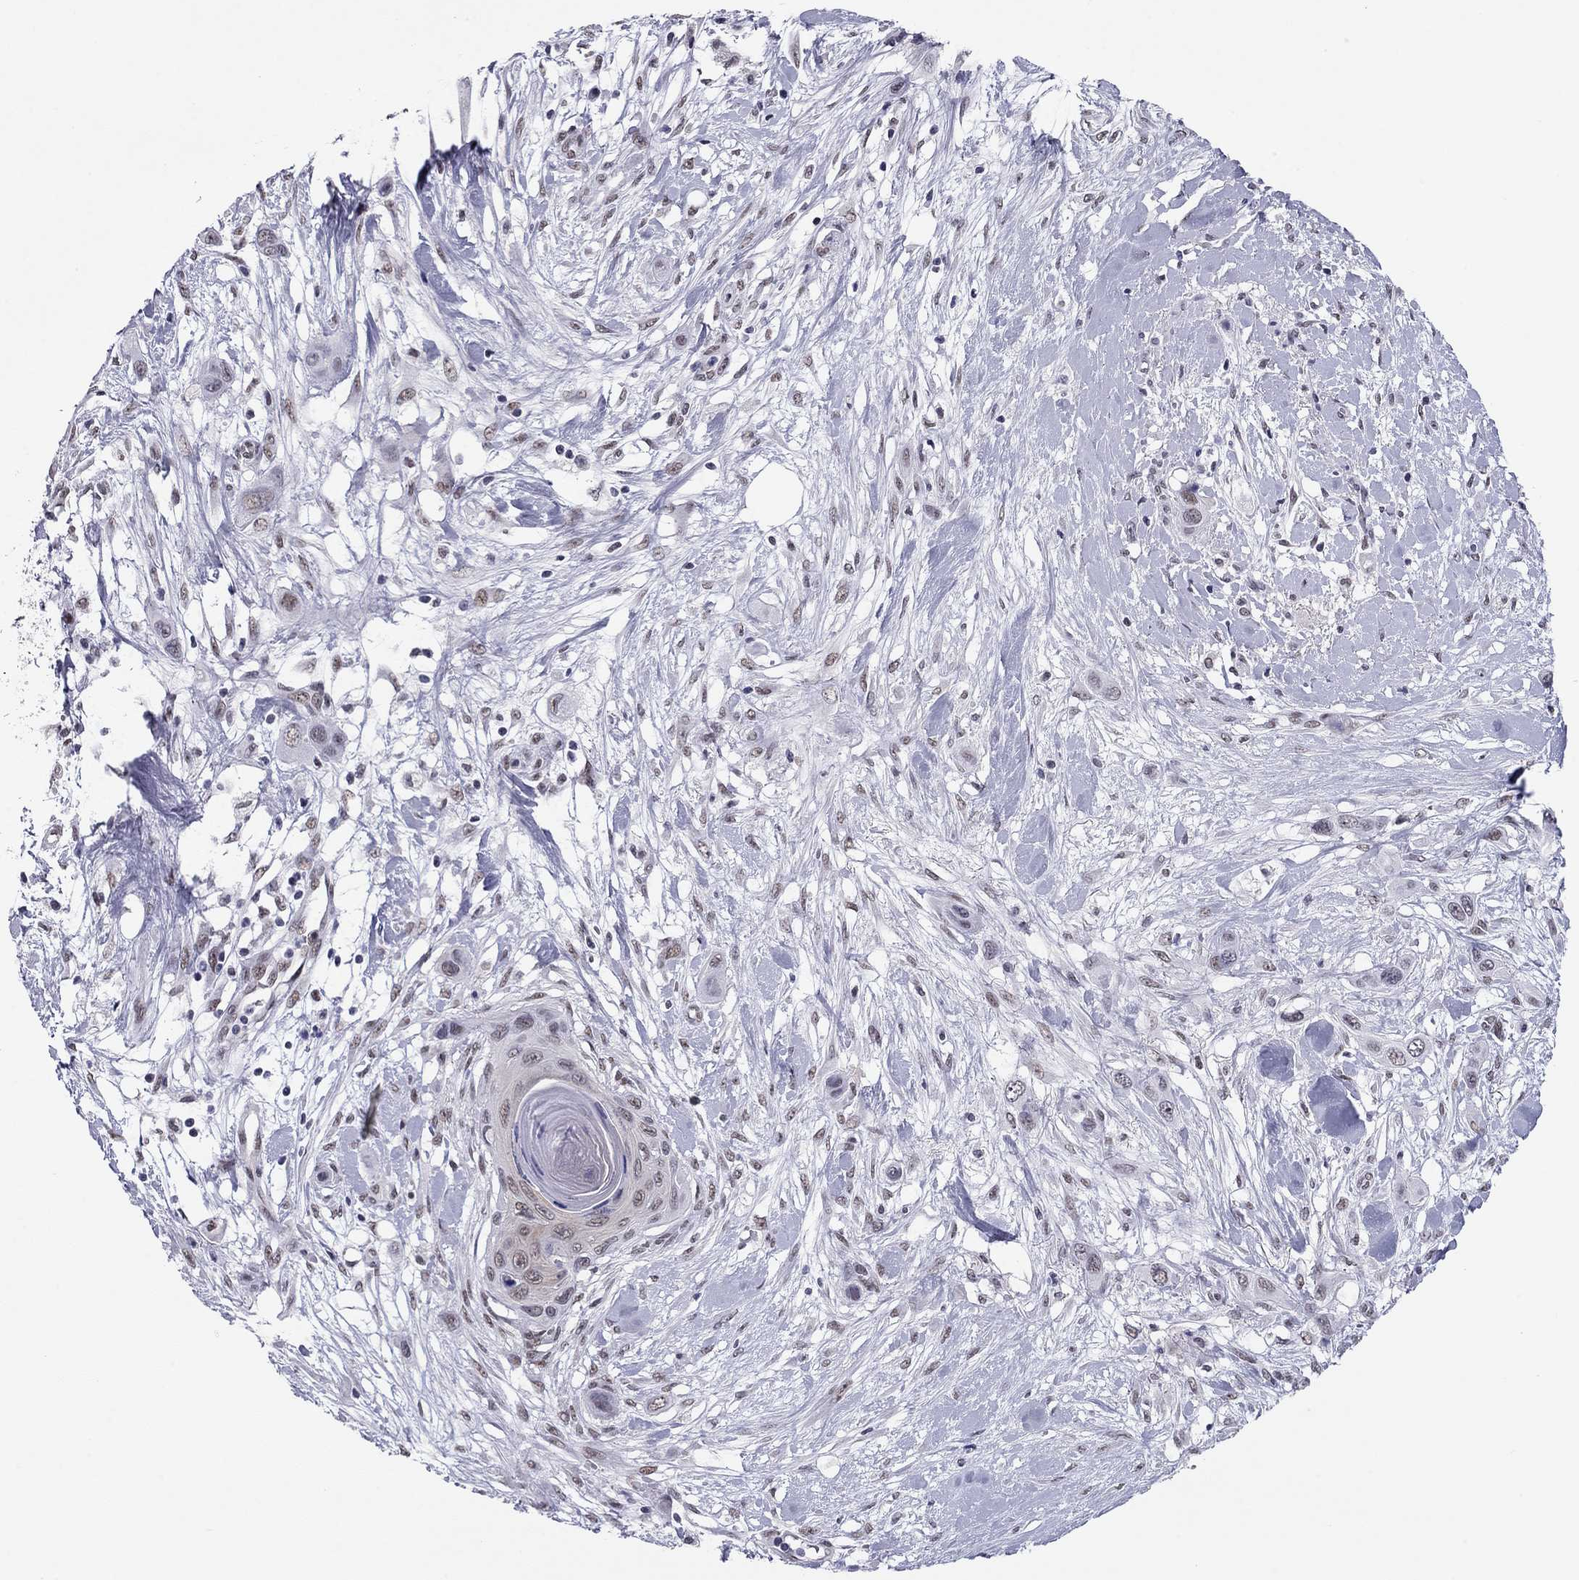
{"staining": {"intensity": "weak", "quantity": "25%-75%", "location": "nuclear"}, "tissue": "skin cancer", "cell_type": "Tumor cells", "image_type": "cancer", "snomed": [{"axis": "morphology", "description": "Squamous cell carcinoma, NOS"}, {"axis": "topography", "description": "Skin"}], "caption": "The histopathology image displays immunohistochemical staining of skin squamous cell carcinoma. There is weak nuclear staining is present in approximately 25%-75% of tumor cells.", "gene": "DOT1L", "patient": {"sex": "male", "age": 79}}